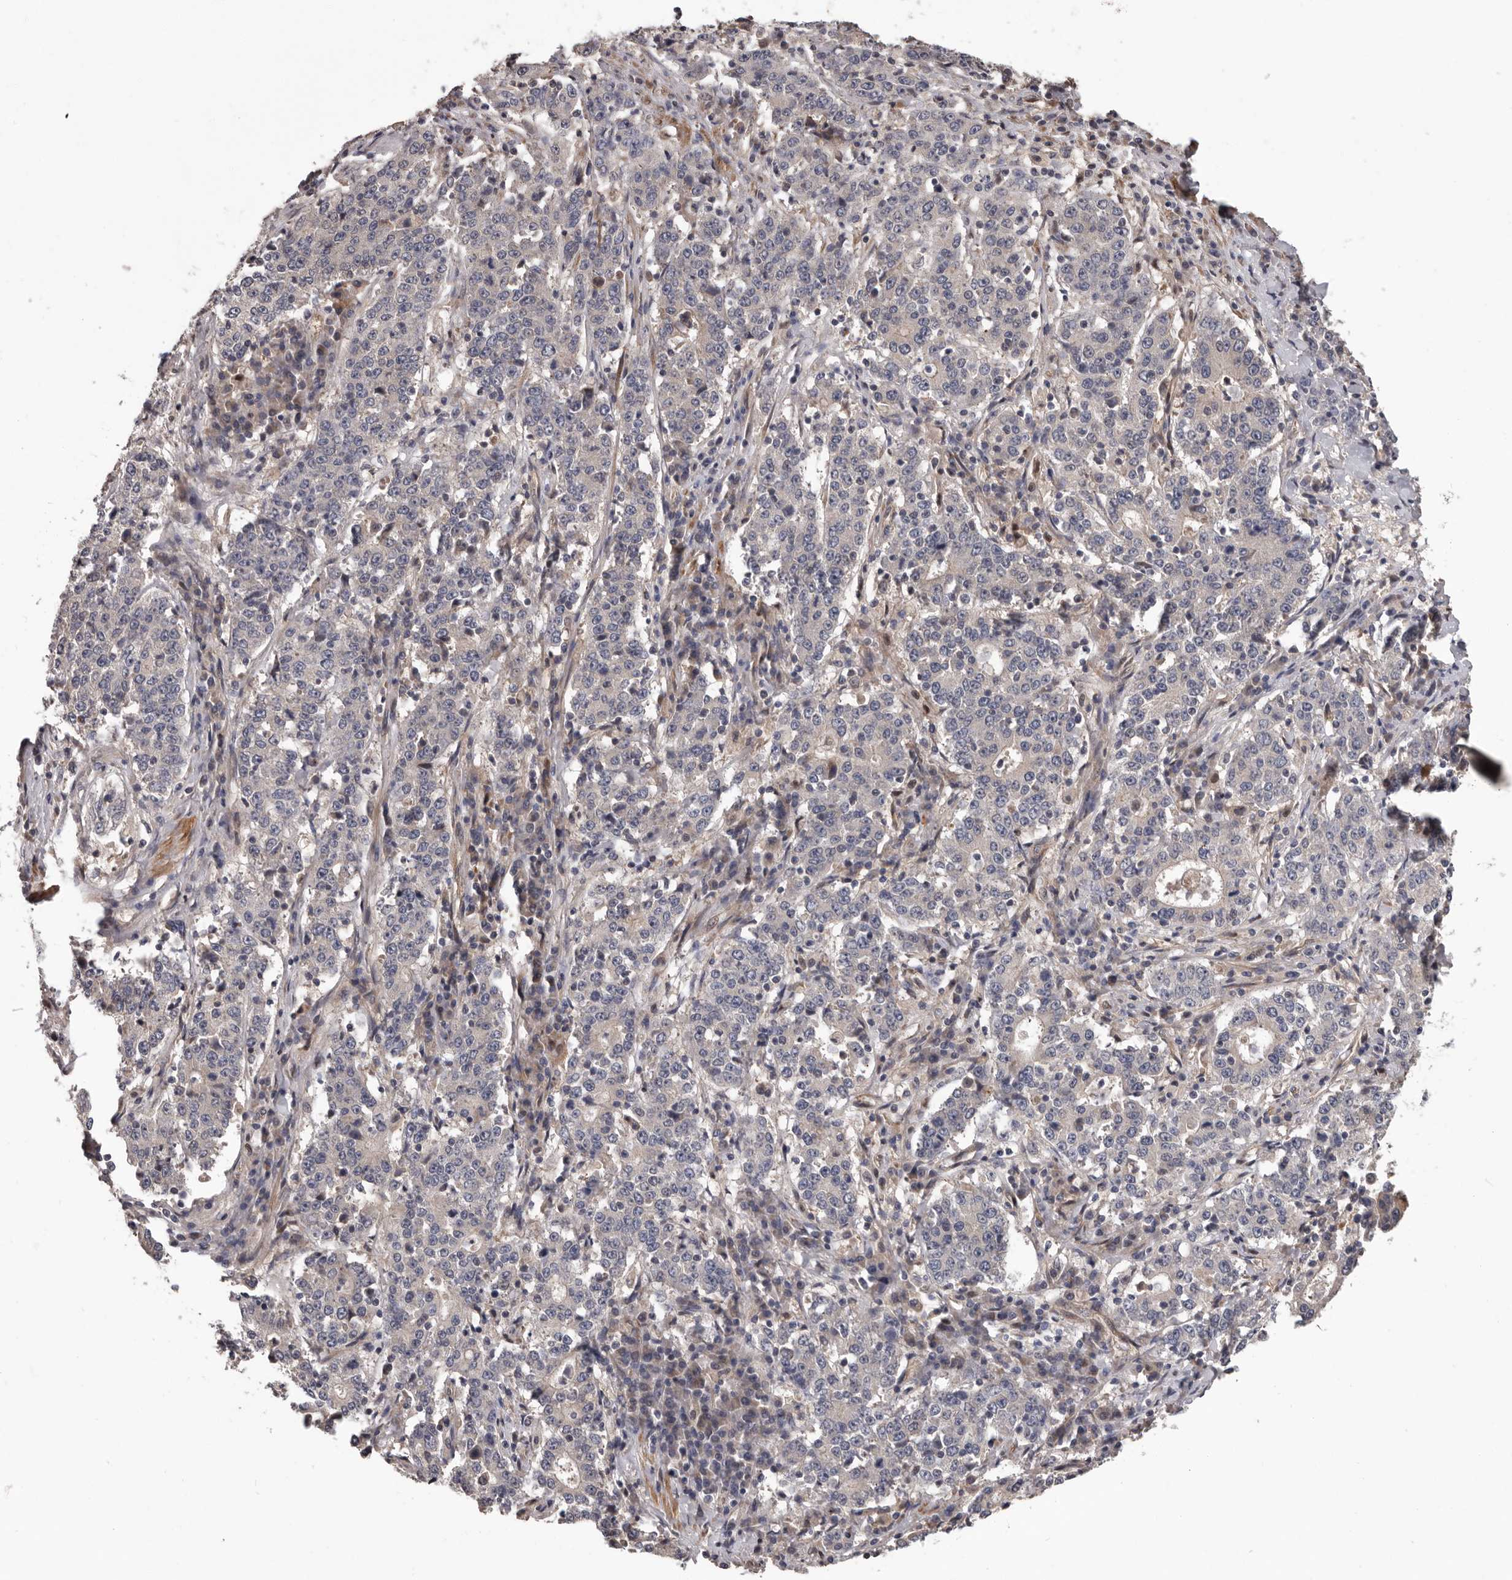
{"staining": {"intensity": "negative", "quantity": "none", "location": "none"}, "tissue": "stomach cancer", "cell_type": "Tumor cells", "image_type": "cancer", "snomed": [{"axis": "morphology", "description": "Adenocarcinoma, NOS"}, {"axis": "topography", "description": "Stomach"}], "caption": "High magnification brightfield microscopy of adenocarcinoma (stomach) stained with DAB (brown) and counterstained with hematoxylin (blue): tumor cells show no significant staining.", "gene": "PRKD1", "patient": {"sex": "male", "age": 59}}